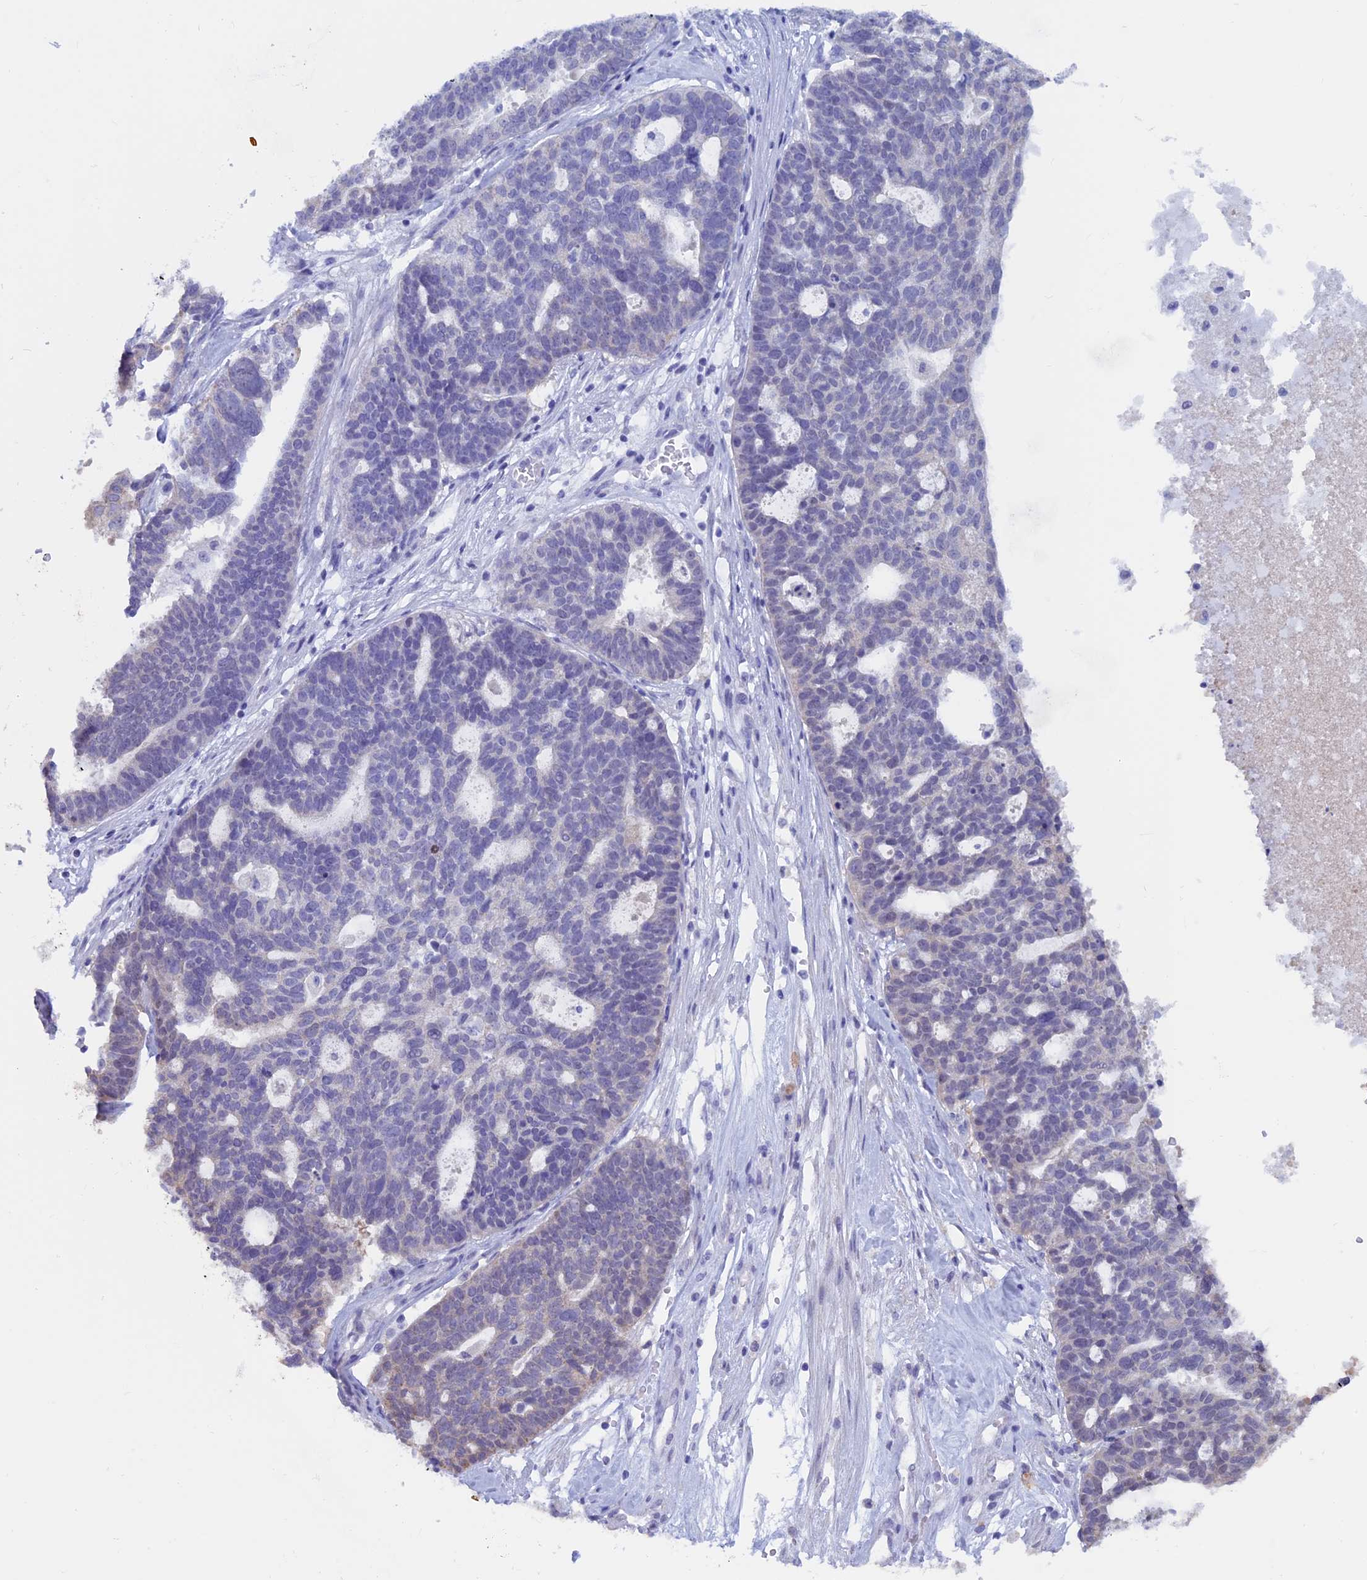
{"staining": {"intensity": "negative", "quantity": "none", "location": "none"}, "tissue": "ovarian cancer", "cell_type": "Tumor cells", "image_type": "cancer", "snomed": [{"axis": "morphology", "description": "Cystadenocarcinoma, serous, NOS"}, {"axis": "topography", "description": "Ovary"}], "caption": "IHC photomicrograph of neoplastic tissue: ovarian cancer (serous cystadenocarcinoma) stained with DAB demonstrates no significant protein expression in tumor cells.", "gene": "LHFPL2", "patient": {"sex": "female", "age": 59}}